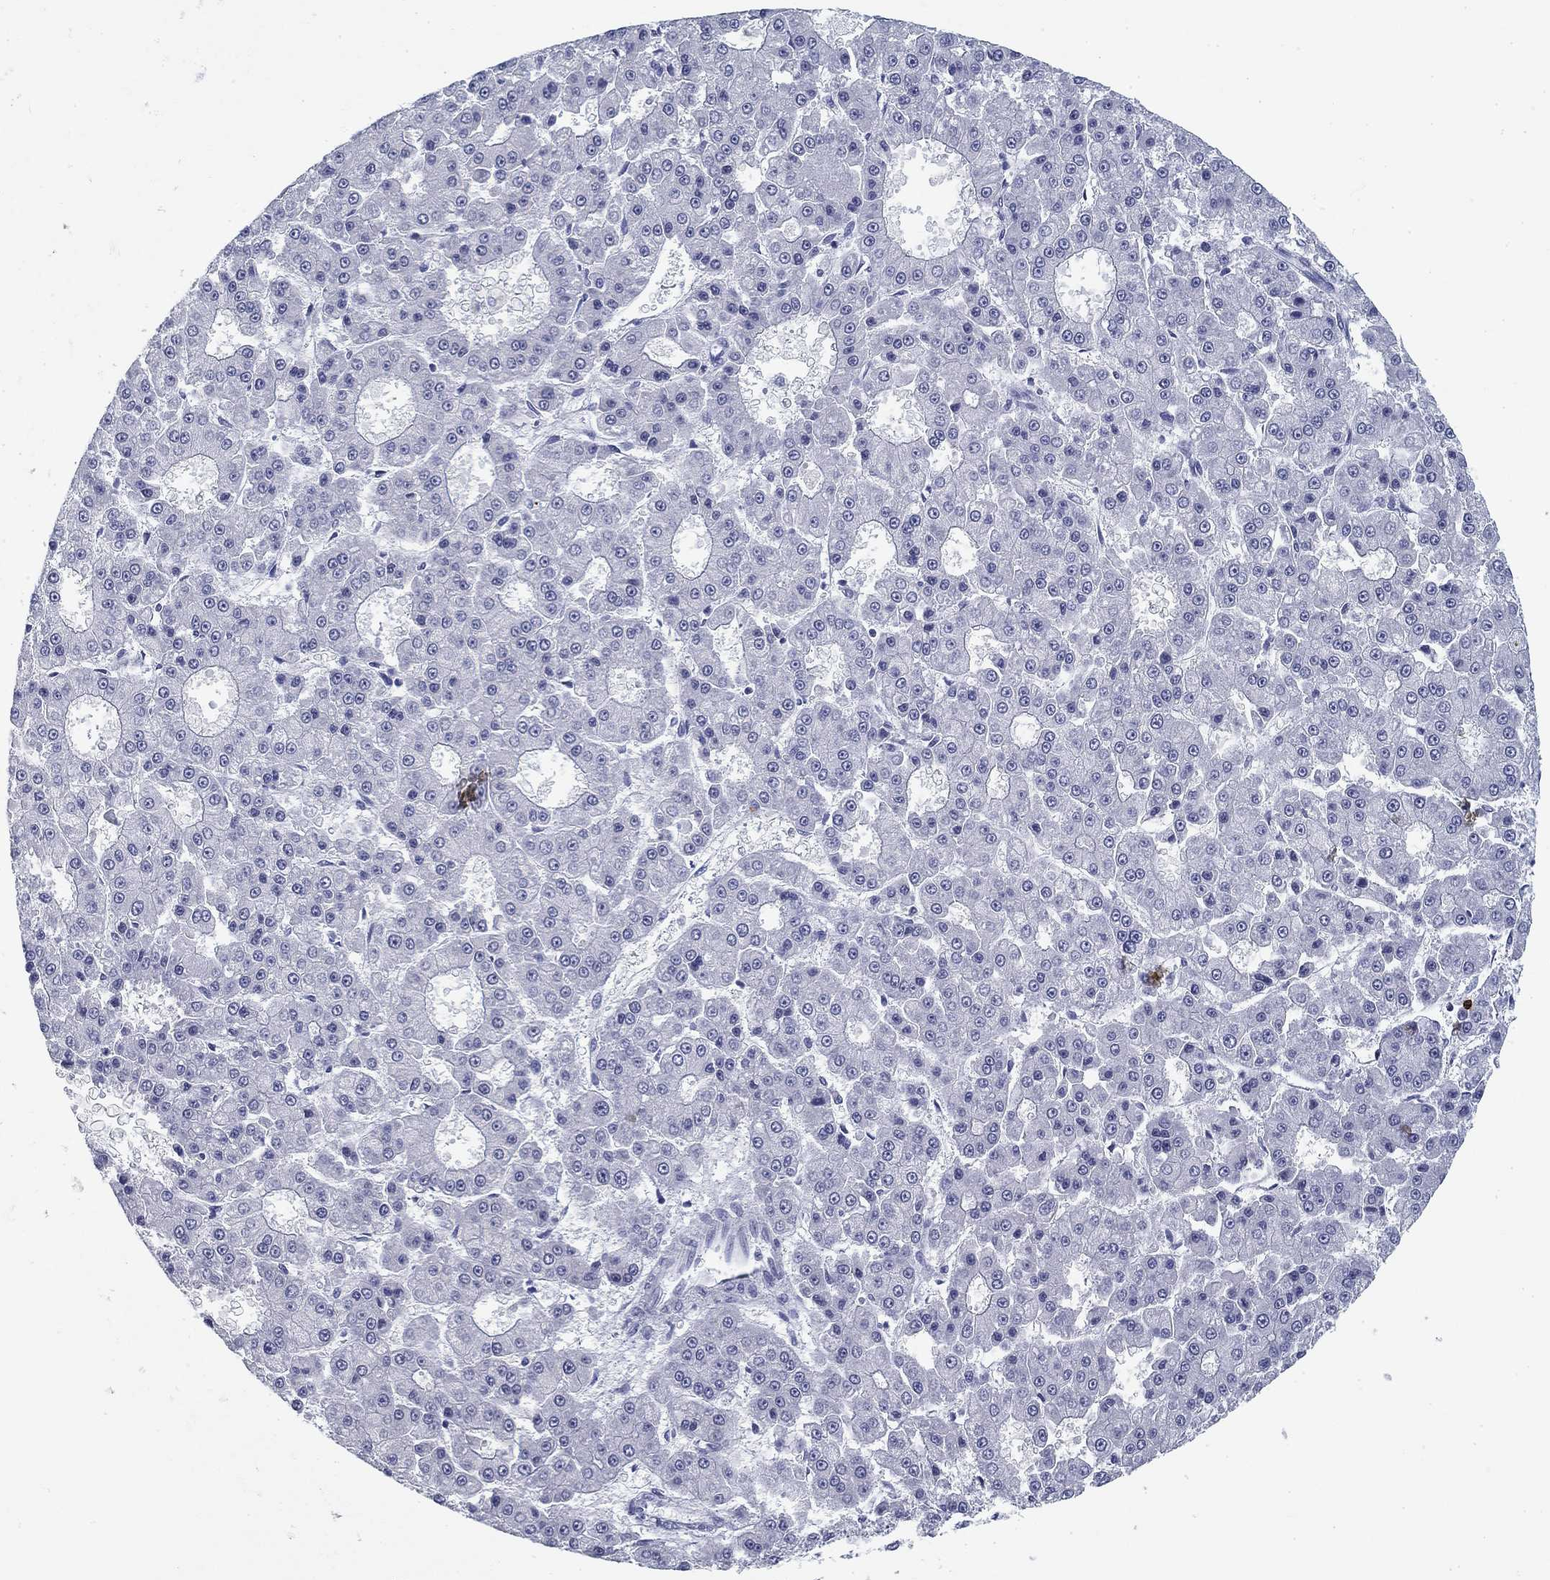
{"staining": {"intensity": "negative", "quantity": "none", "location": "none"}, "tissue": "liver cancer", "cell_type": "Tumor cells", "image_type": "cancer", "snomed": [{"axis": "morphology", "description": "Carcinoma, Hepatocellular, NOS"}, {"axis": "topography", "description": "Liver"}], "caption": "Liver cancer (hepatocellular carcinoma) was stained to show a protein in brown. There is no significant expression in tumor cells. (Immunohistochemistry (ihc), brightfield microscopy, high magnification).", "gene": "CD79B", "patient": {"sex": "male", "age": 70}}